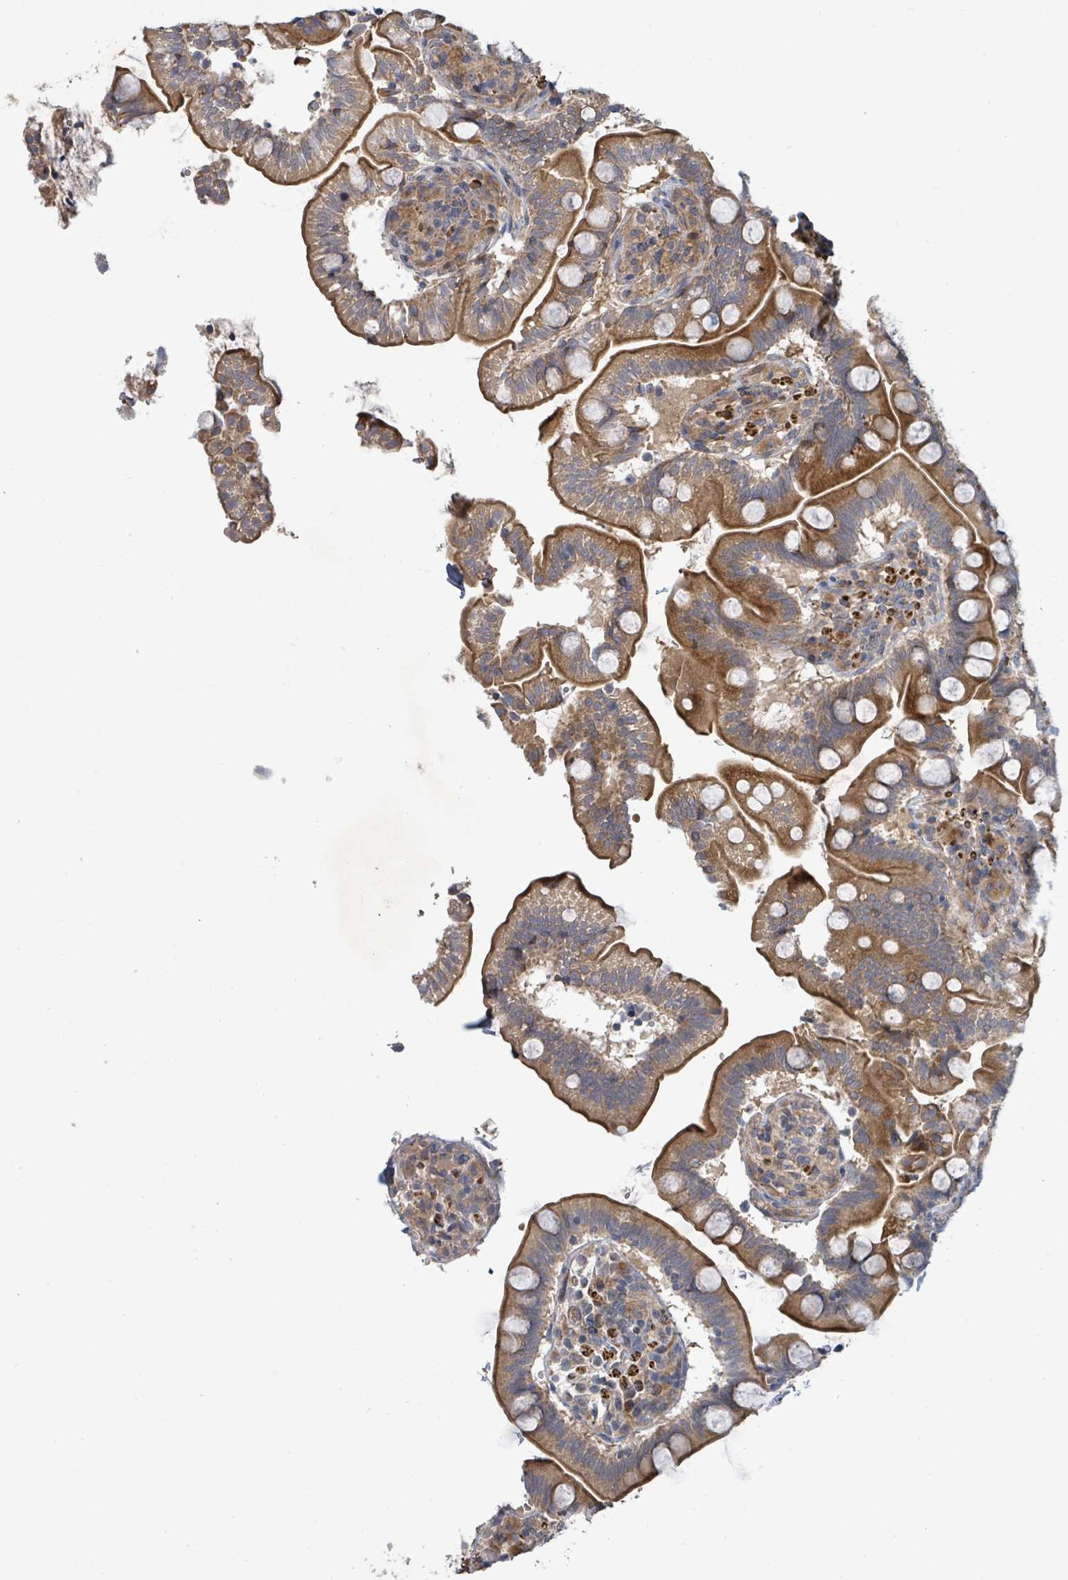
{"staining": {"intensity": "moderate", "quantity": ">75%", "location": "cytoplasmic/membranous"}, "tissue": "small intestine", "cell_type": "Glandular cells", "image_type": "normal", "snomed": [{"axis": "morphology", "description": "Normal tissue, NOS"}, {"axis": "topography", "description": "Small intestine"}], "caption": "About >75% of glandular cells in unremarkable small intestine demonstrate moderate cytoplasmic/membranous protein expression as visualized by brown immunohistochemical staining.", "gene": "STARD4", "patient": {"sex": "female", "age": 64}}